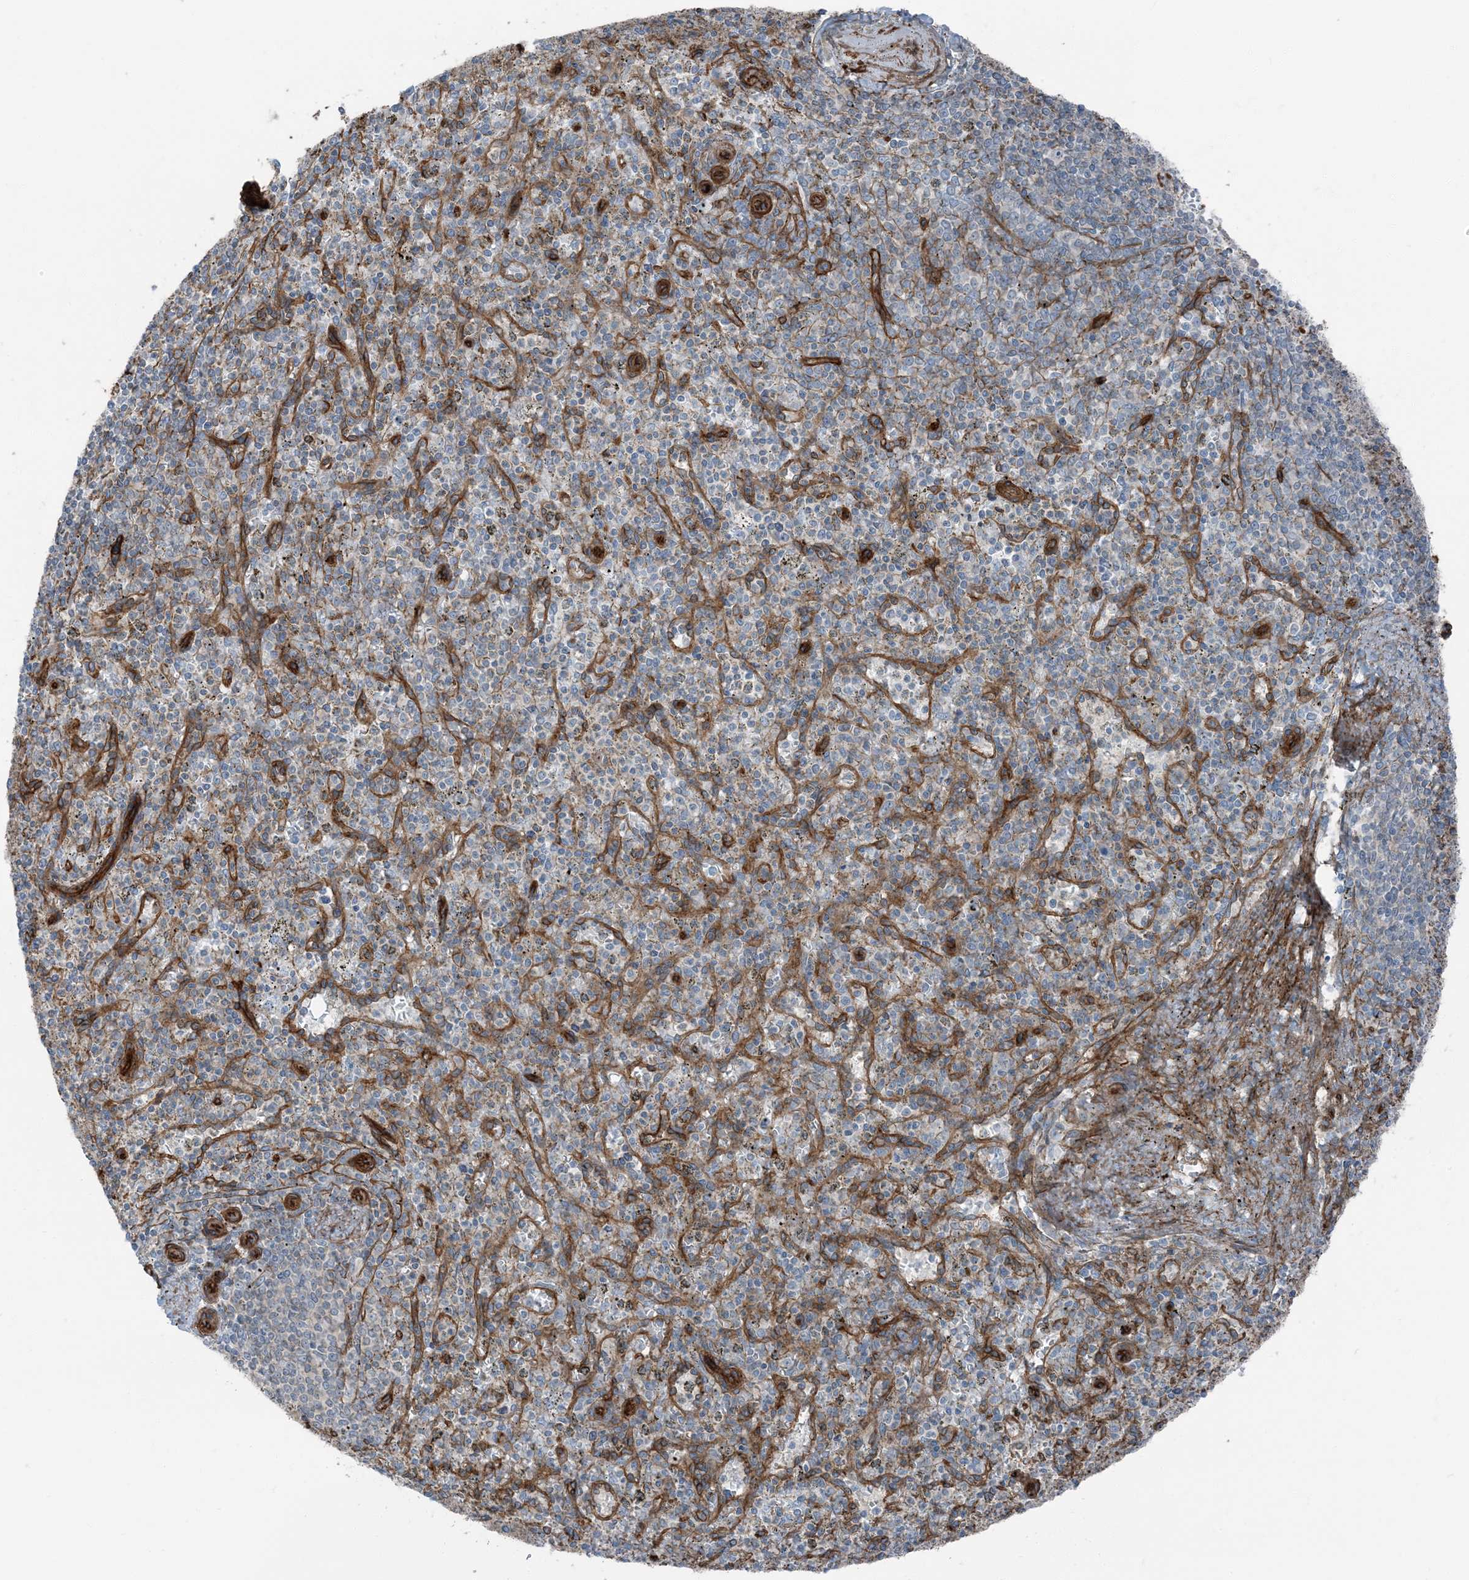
{"staining": {"intensity": "moderate", "quantity": "<25%", "location": "cytoplasmic/membranous"}, "tissue": "spleen", "cell_type": "Cells in red pulp", "image_type": "normal", "snomed": [{"axis": "morphology", "description": "Normal tissue, NOS"}, {"axis": "topography", "description": "Spleen"}], "caption": "Spleen stained with DAB IHC demonstrates low levels of moderate cytoplasmic/membranous expression in approximately <25% of cells in red pulp.", "gene": "ZFP90", "patient": {"sex": "male", "age": 72}}